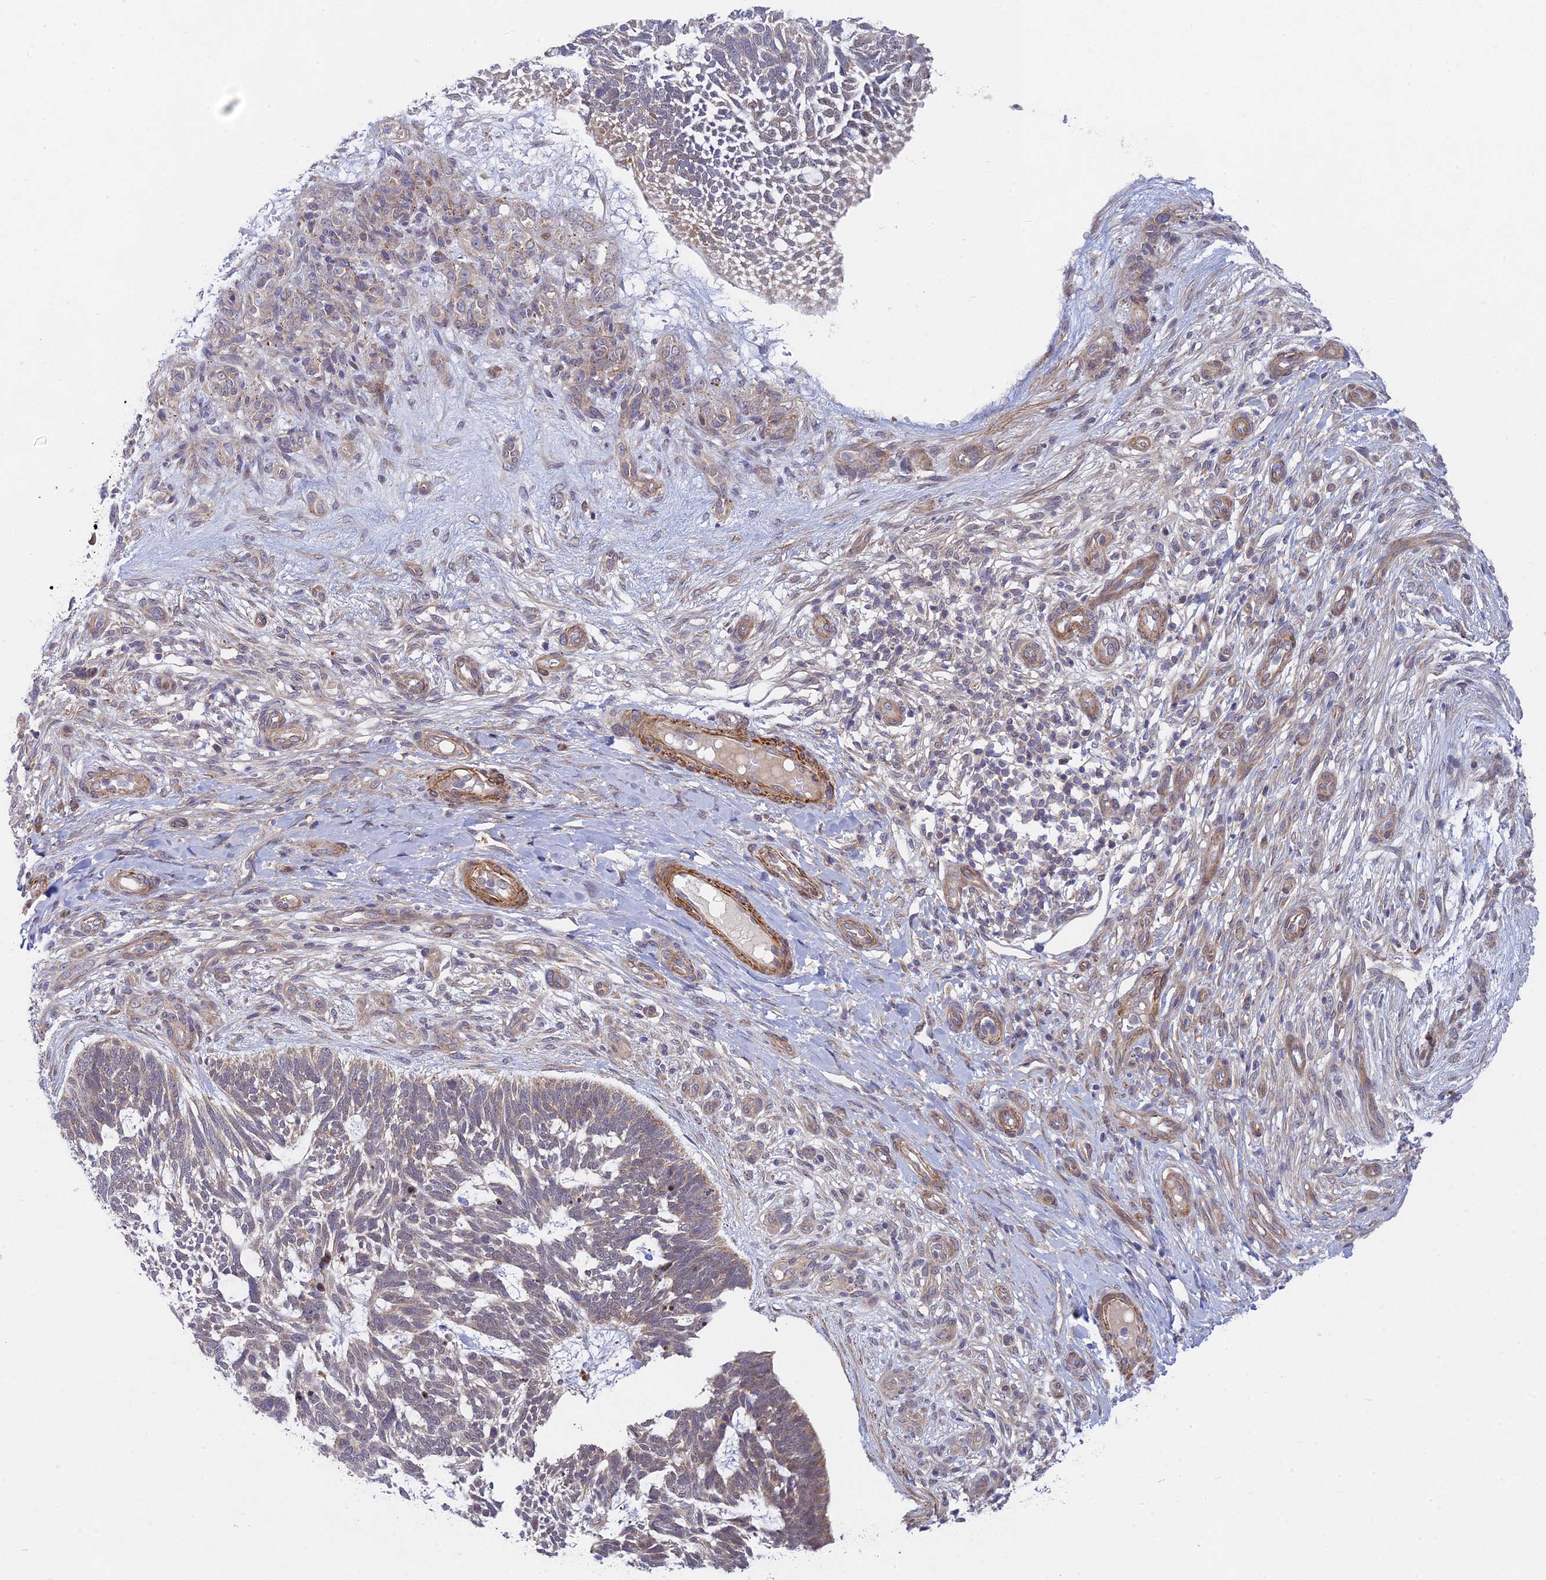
{"staining": {"intensity": "weak", "quantity": "25%-75%", "location": "cytoplasmic/membranous"}, "tissue": "skin cancer", "cell_type": "Tumor cells", "image_type": "cancer", "snomed": [{"axis": "morphology", "description": "Basal cell carcinoma"}, {"axis": "topography", "description": "Skin"}], "caption": "Immunohistochemistry (IHC) (DAB) staining of human basal cell carcinoma (skin) reveals weak cytoplasmic/membranous protein expression in about 25%-75% of tumor cells.", "gene": "INCA1", "patient": {"sex": "male", "age": 88}}